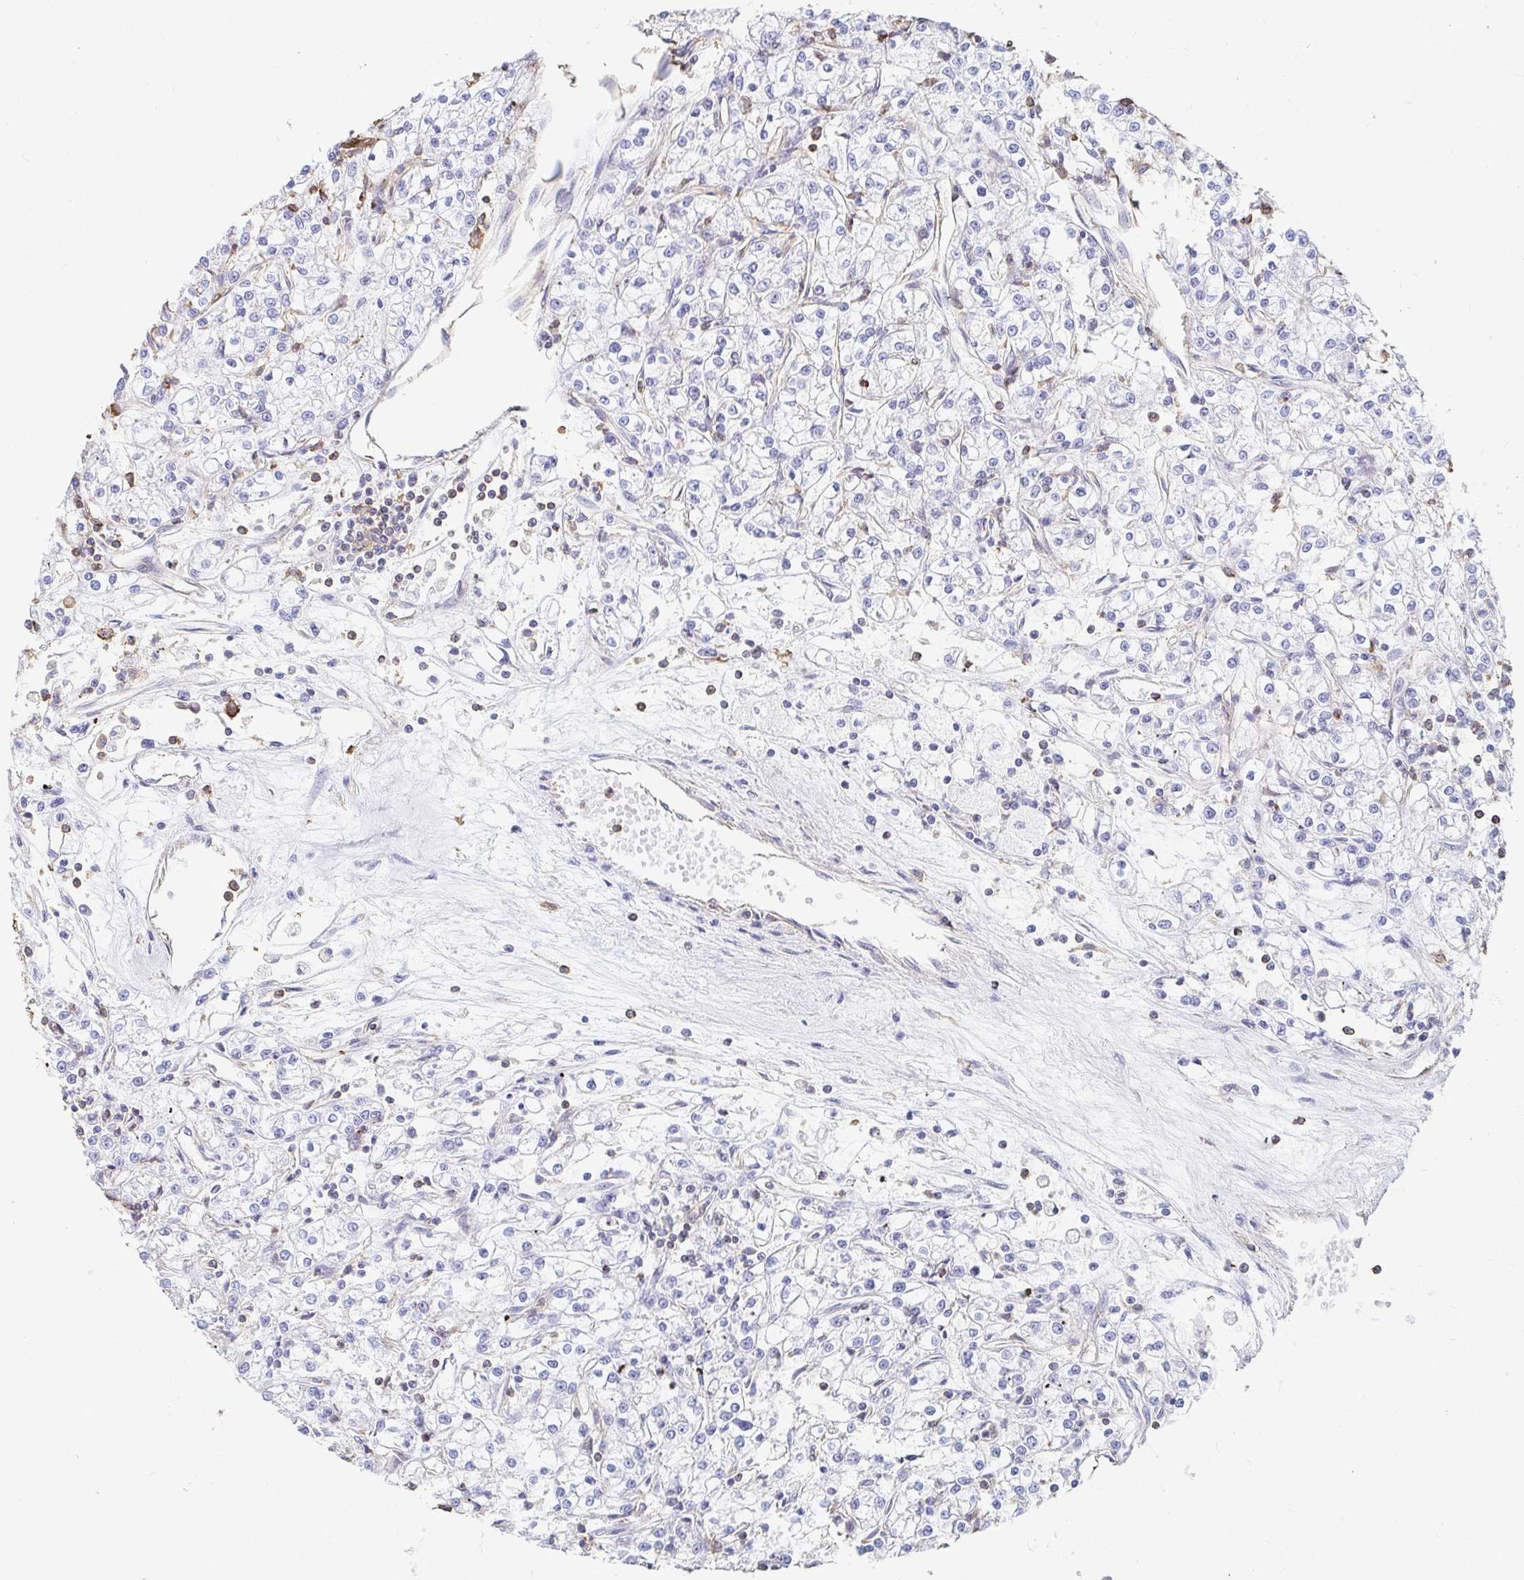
{"staining": {"intensity": "negative", "quantity": "none", "location": "none"}, "tissue": "renal cancer", "cell_type": "Tumor cells", "image_type": "cancer", "snomed": [{"axis": "morphology", "description": "Adenocarcinoma, NOS"}, {"axis": "topography", "description": "Kidney"}], "caption": "This is an immunohistochemistry (IHC) image of human adenocarcinoma (renal). There is no expression in tumor cells.", "gene": "PTPN14", "patient": {"sex": "female", "age": 59}}